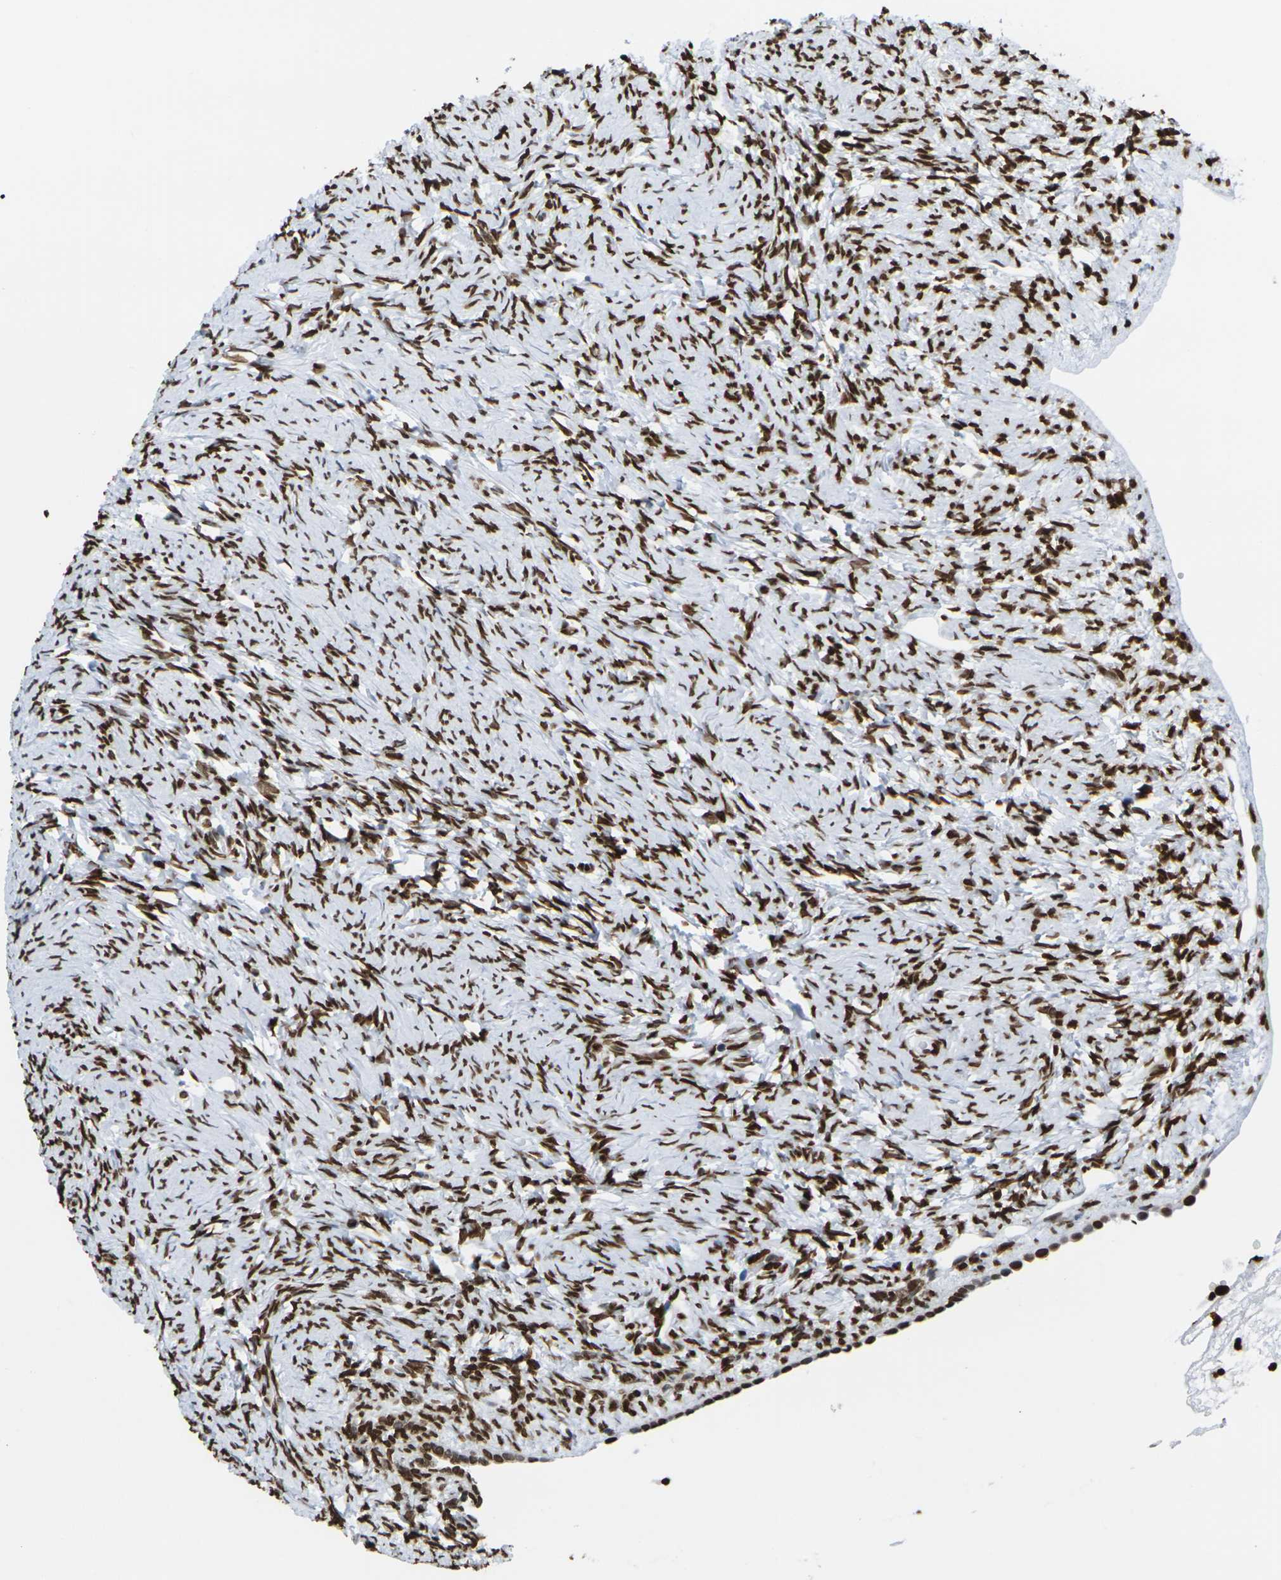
{"staining": {"intensity": "strong", "quantity": ">75%", "location": "nuclear"}, "tissue": "ovary", "cell_type": "Ovarian stroma cells", "image_type": "normal", "snomed": [{"axis": "morphology", "description": "Normal tissue, NOS"}, {"axis": "topography", "description": "Ovary"}], "caption": "Immunohistochemical staining of unremarkable human ovary demonstrates high levels of strong nuclear staining in about >75% of ovarian stroma cells. The staining was performed using DAB to visualize the protein expression in brown, while the nuclei were stained in blue with hematoxylin (Magnification: 20x).", "gene": "H2AC21", "patient": {"sex": "female", "age": 33}}